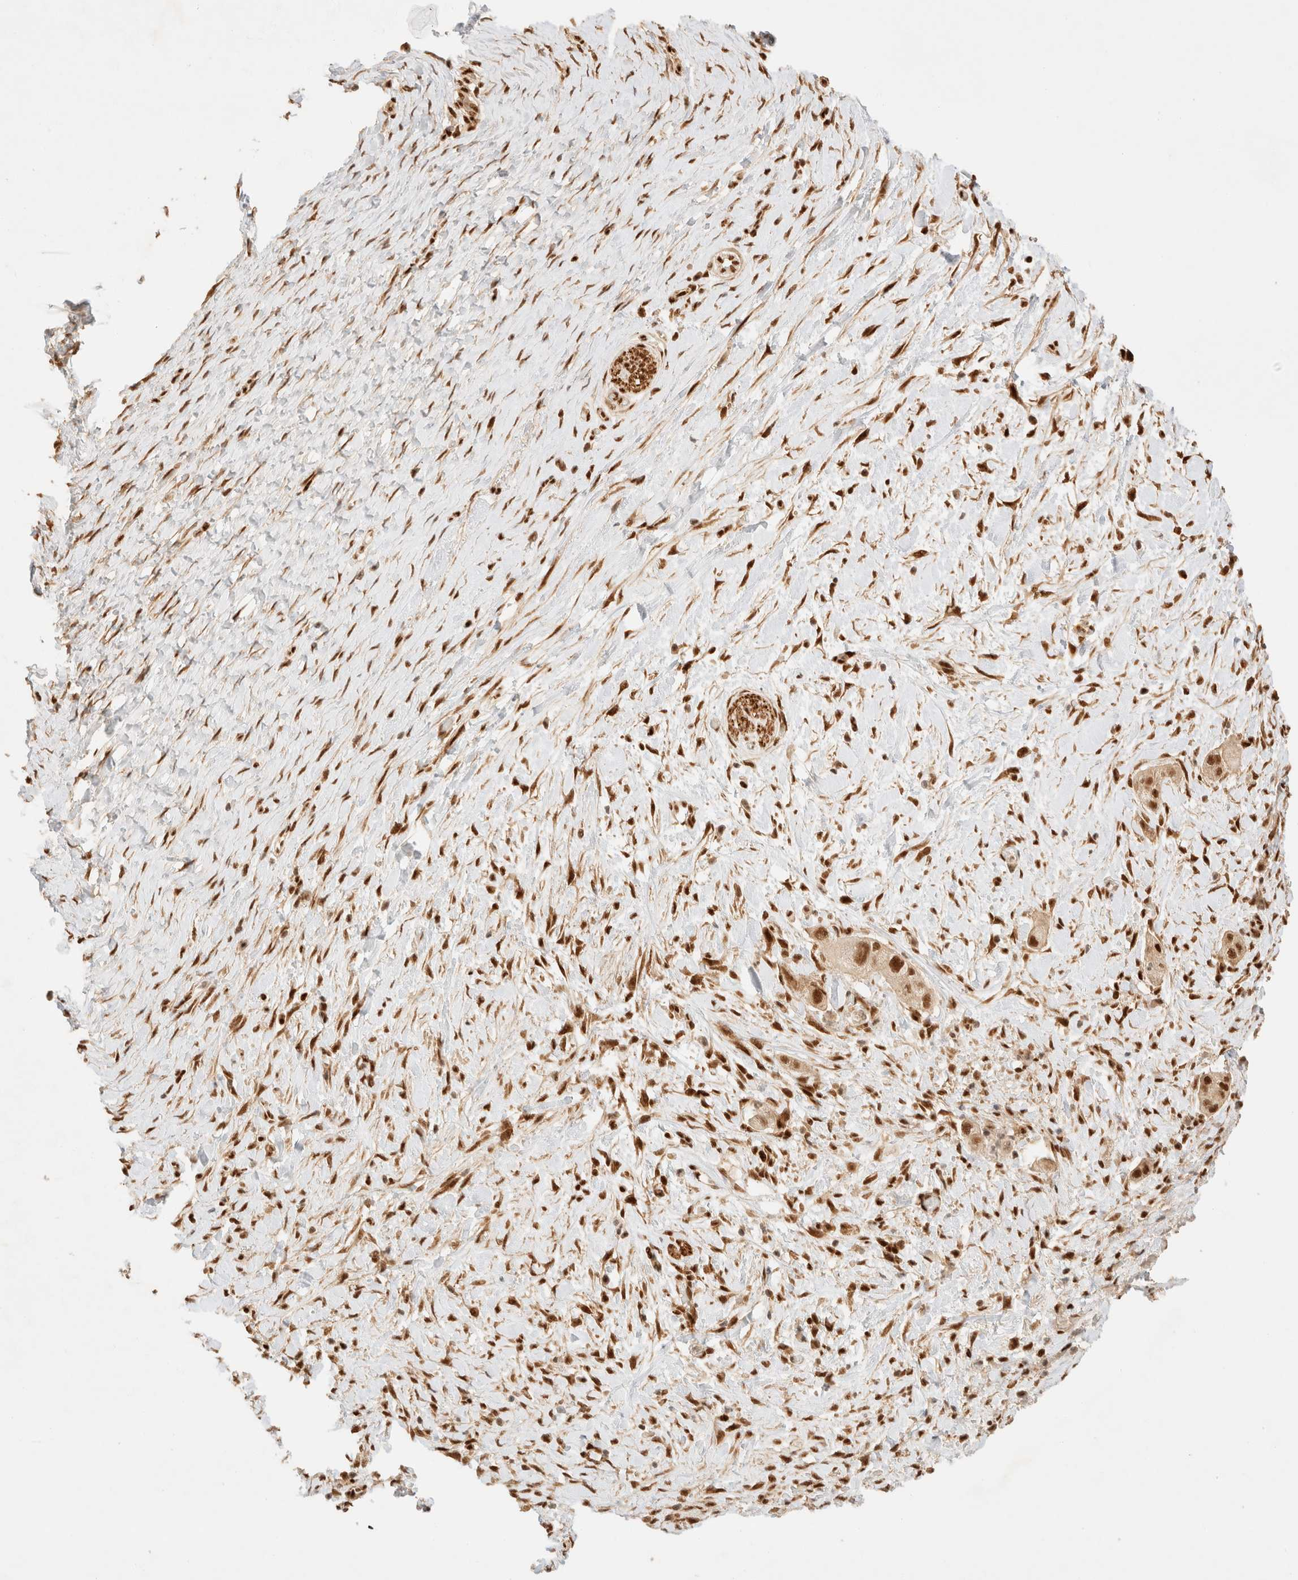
{"staining": {"intensity": "strong", "quantity": ">75%", "location": "nuclear"}, "tissue": "pancreatic cancer", "cell_type": "Tumor cells", "image_type": "cancer", "snomed": [{"axis": "morphology", "description": "Adenocarcinoma, NOS"}, {"axis": "topography", "description": "Pancreas"}], "caption": "Protein staining by IHC shows strong nuclear positivity in about >75% of tumor cells in adenocarcinoma (pancreatic).", "gene": "ZNF768", "patient": {"sex": "male", "age": 58}}